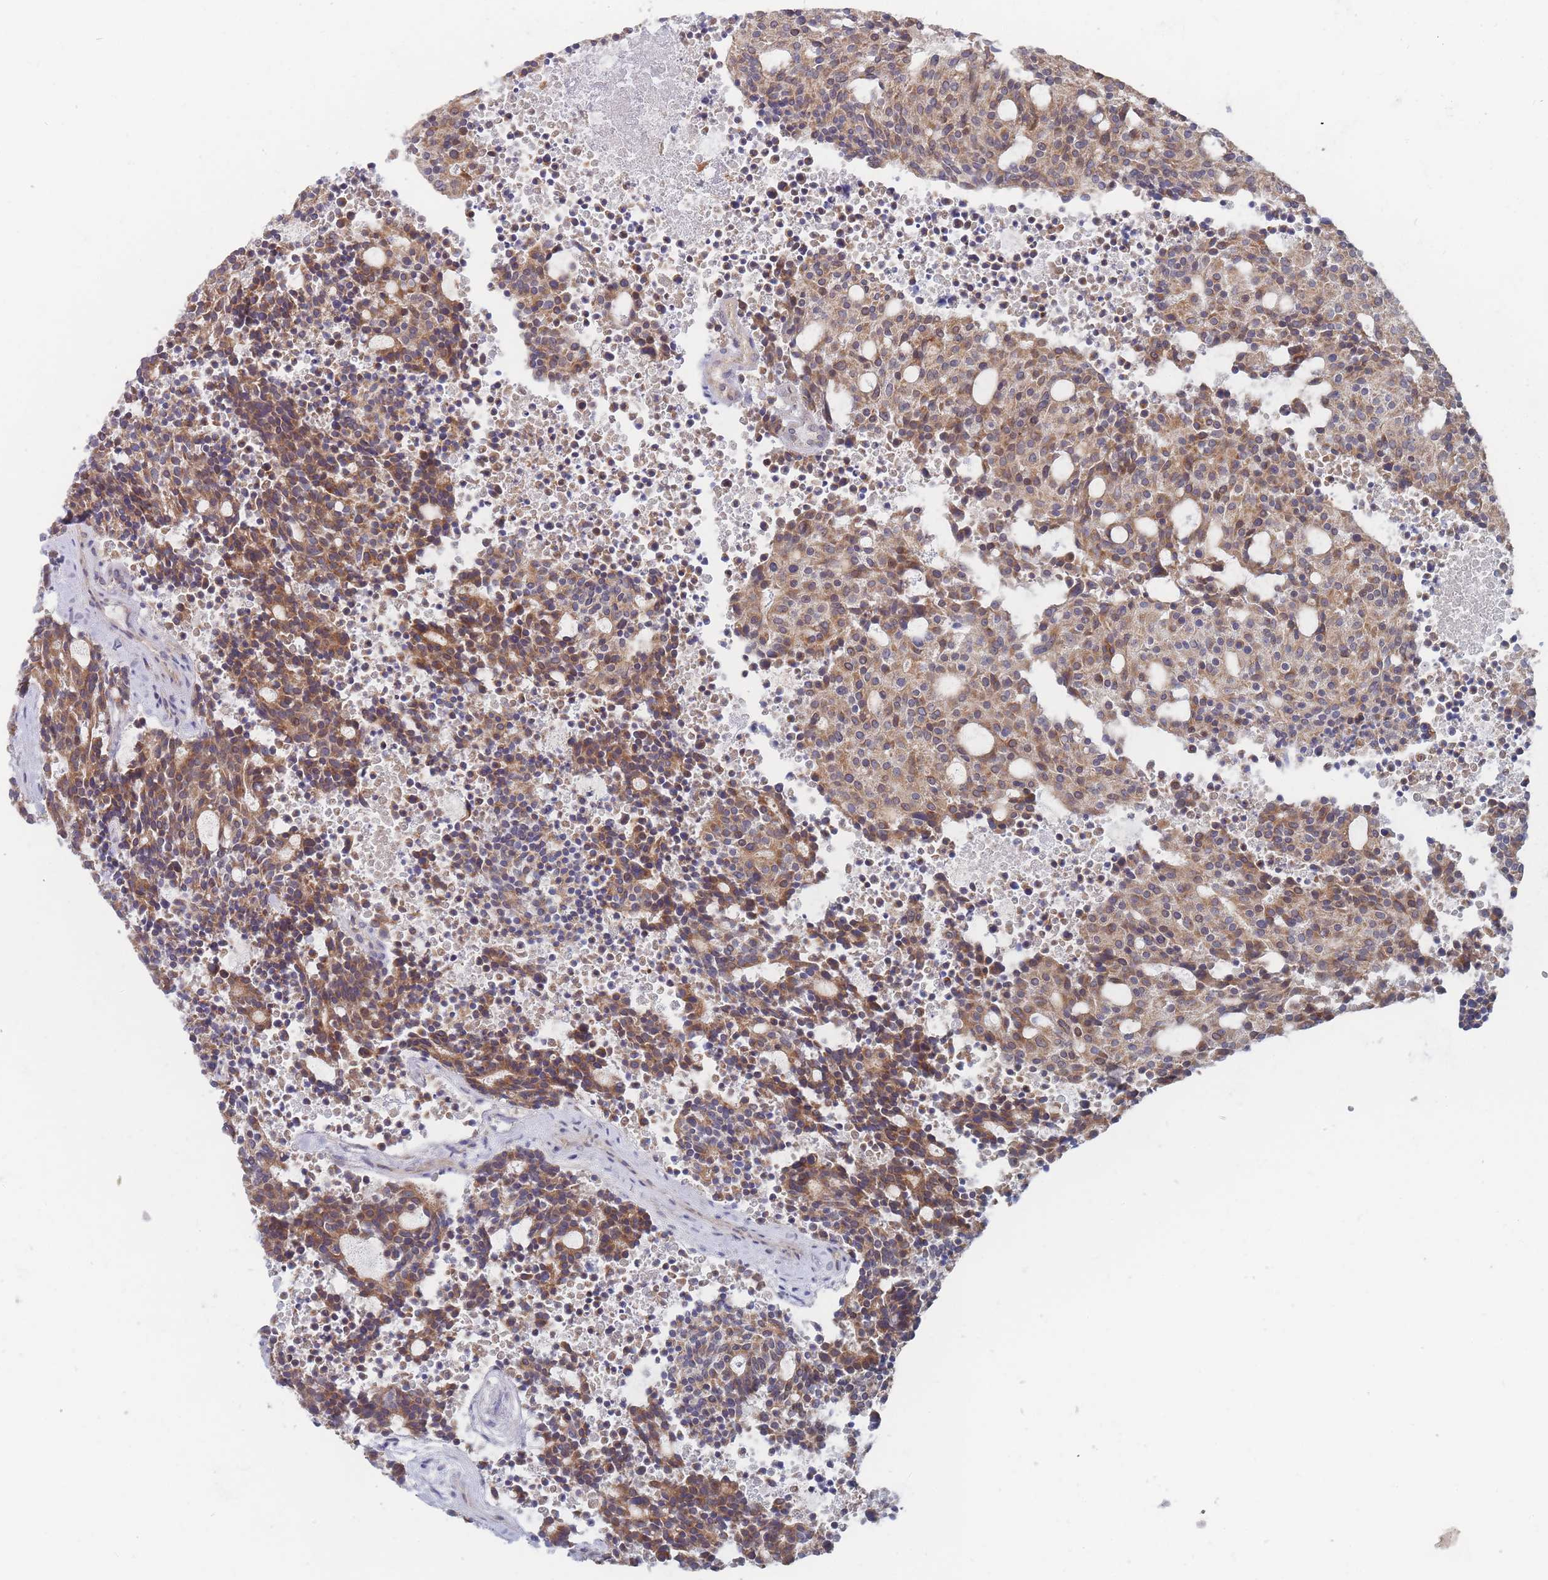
{"staining": {"intensity": "moderate", "quantity": ">75%", "location": "cytoplasmic/membranous"}, "tissue": "carcinoid", "cell_type": "Tumor cells", "image_type": "cancer", "snomed": [{"axis": "morphology", "description": "Carcinoid, malignant, NOS"}, {"axis": "topography", "description": "Pancreas"}], "caption": "Carcinoid stained with a brown dye demonstrates moderate cytoplasmic/membranous positive positivity in approximately >75% of tumor cells.", "gene": "SLC35F5", "patient": {"sex": "female", "age": 54}}